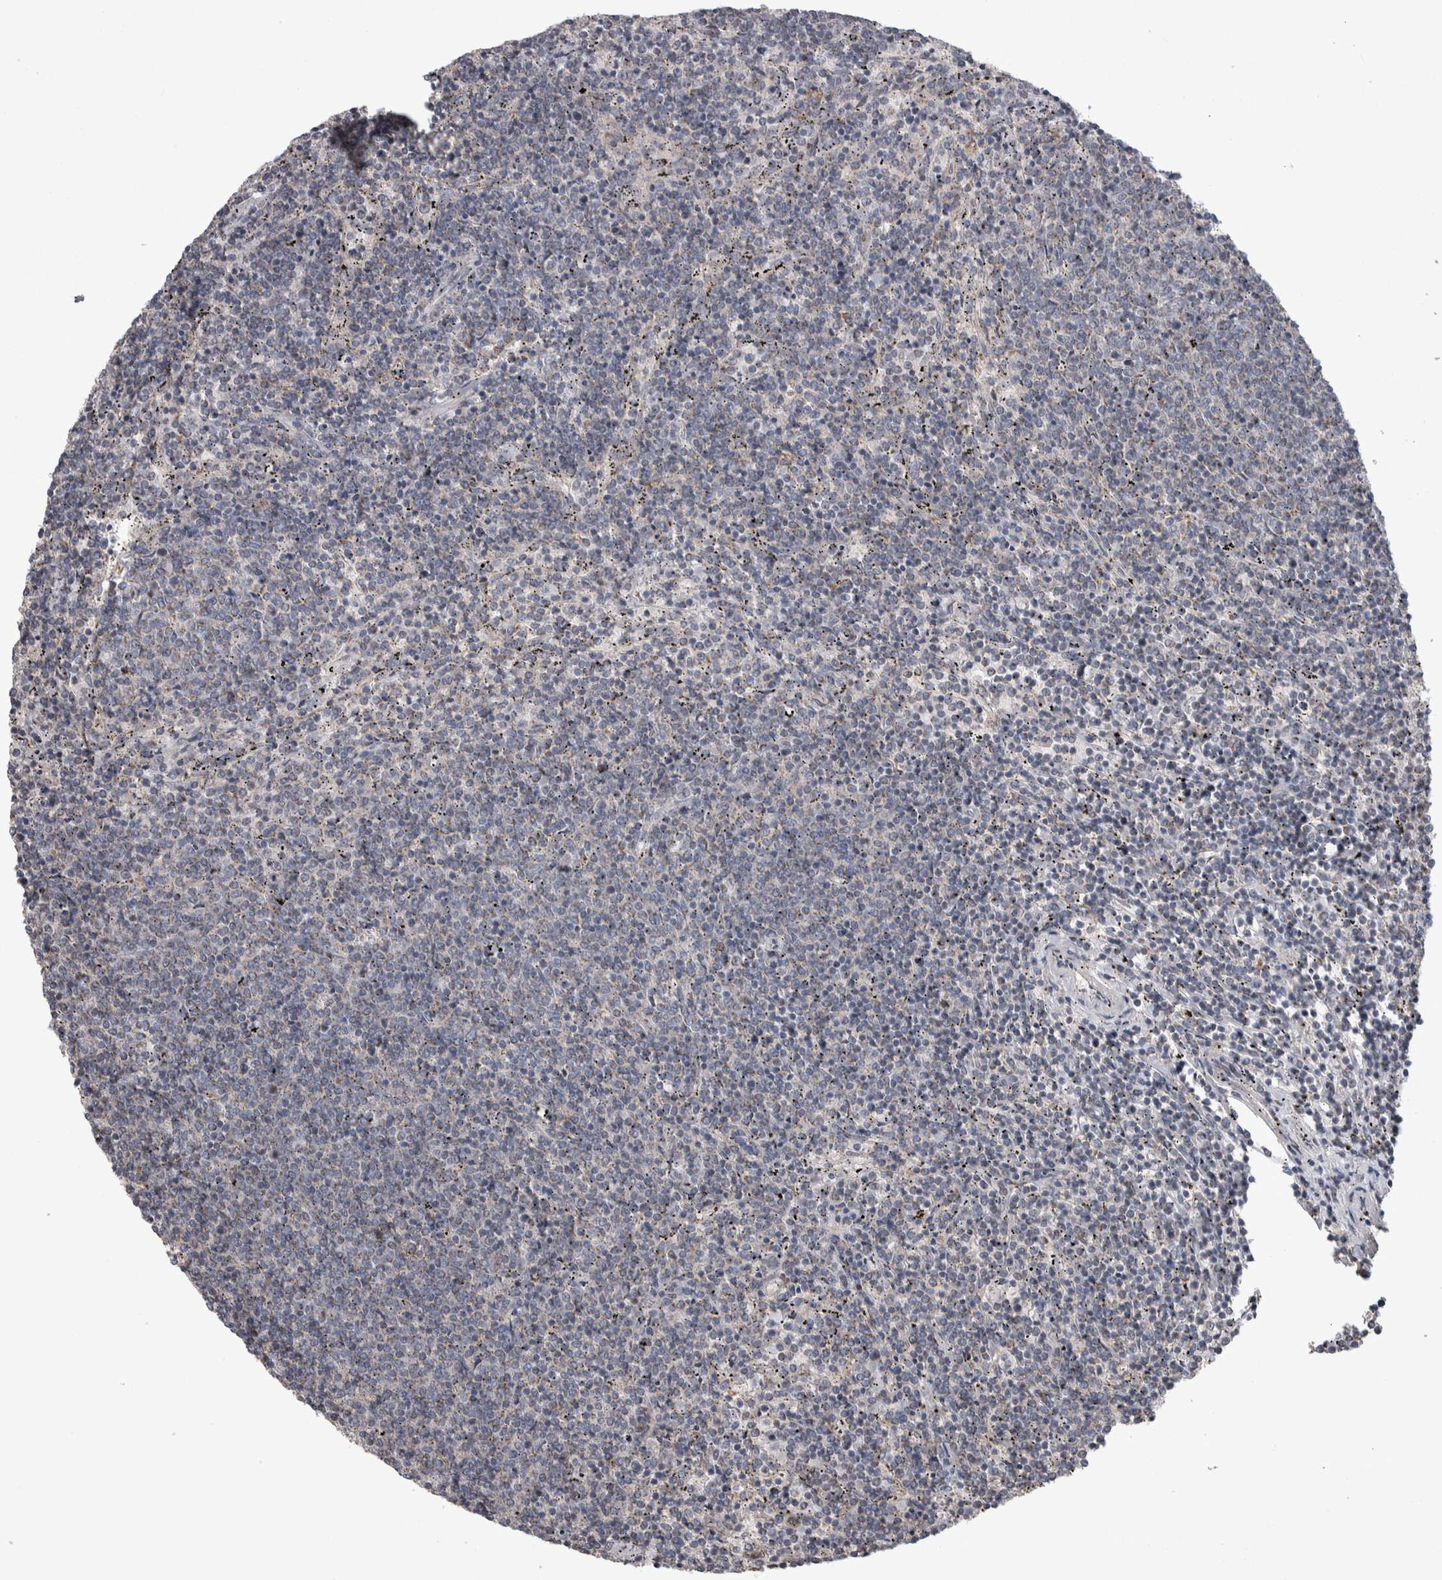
{"staining": {"intensity": "negative", "quantity": "none", "location": "none"}, "tissue": "lymphoma", "cell_type": "Tumor cells", "image_type": "cancer", "snomed": [{"axis": "morphology", "description": "Malignant lymphoma, non-Hodgkin's type, Low grade"}, {"axis": "topography", "description": "Spleen"}], "caption": "Immunohistochemistry histopathology image of neoplastic tissue: low-grade malignant lymphoma, non-Hodgkin's type stained with DAB (3,3'-diaminobenzidine) demonstrates no significant protein expression in tumor cells.", "gene": "SCO1", "patient": {"sex": "female", "age": 50}}